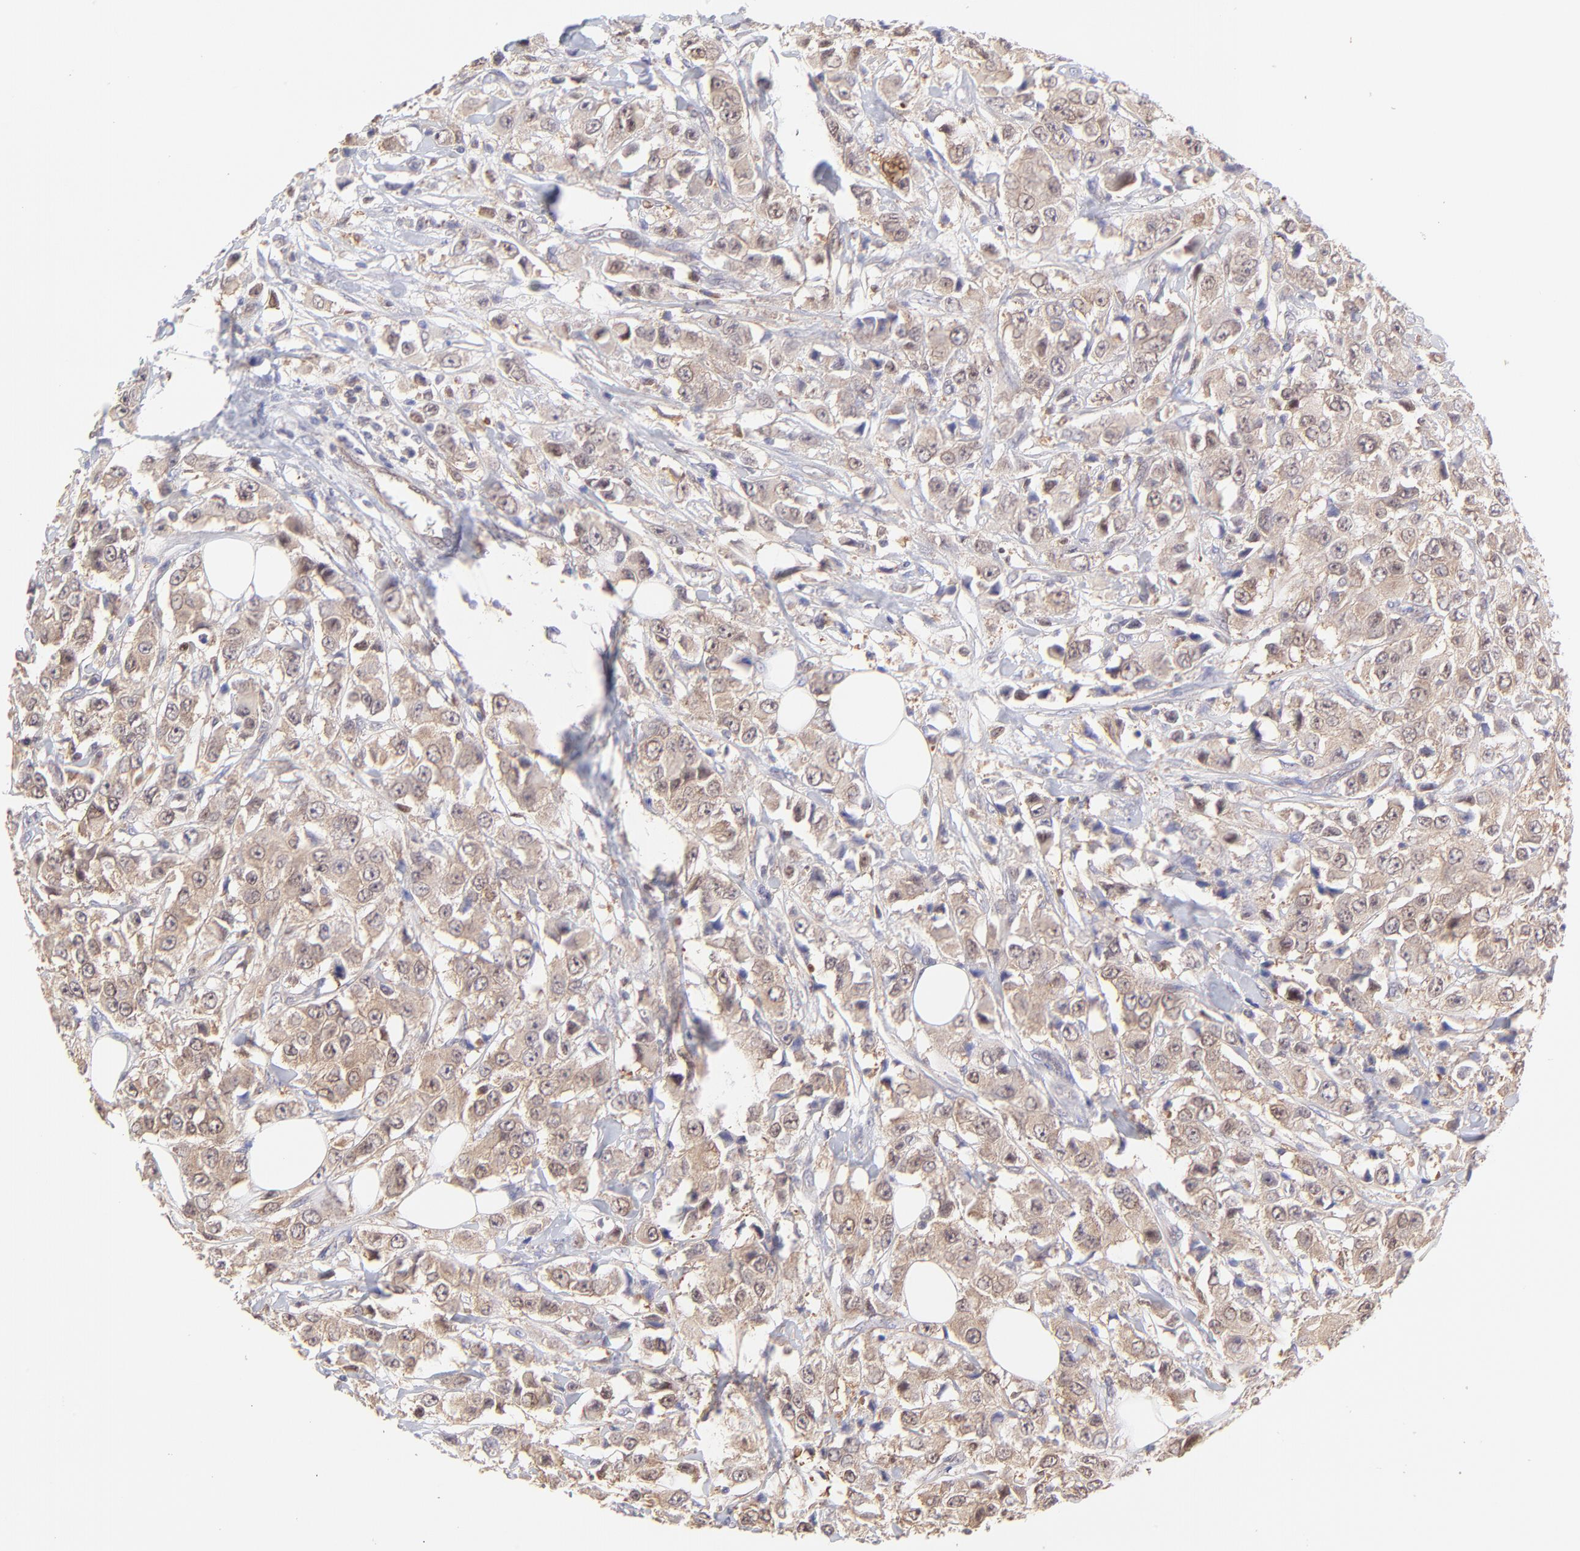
{"staining": {"intensity": "weak", "quantity": ">75%", "location": "cytoplasmic/membranous"}, "tissue": "breast cancer", "cell_type": "Tumor cells", "image_type": "cancer", "snomed": [{"axis": "morphology", "description": "Duct carcinoma"}, {"axis": "topography", "description": "Breast"}], "caption": "Immunohistochemistry (IHC) histopathology image of neoplastic tissue: breast invasive ductal carcinoma stained using IHC reveals low levels of weak protein expression localized specifically in the cytoplasmic/membranous of tumor cells, appearing as a cytoplasmic/membranous brown color.", "gene": "HYAL1", "patient": {"sex": "female", "age": 58}}